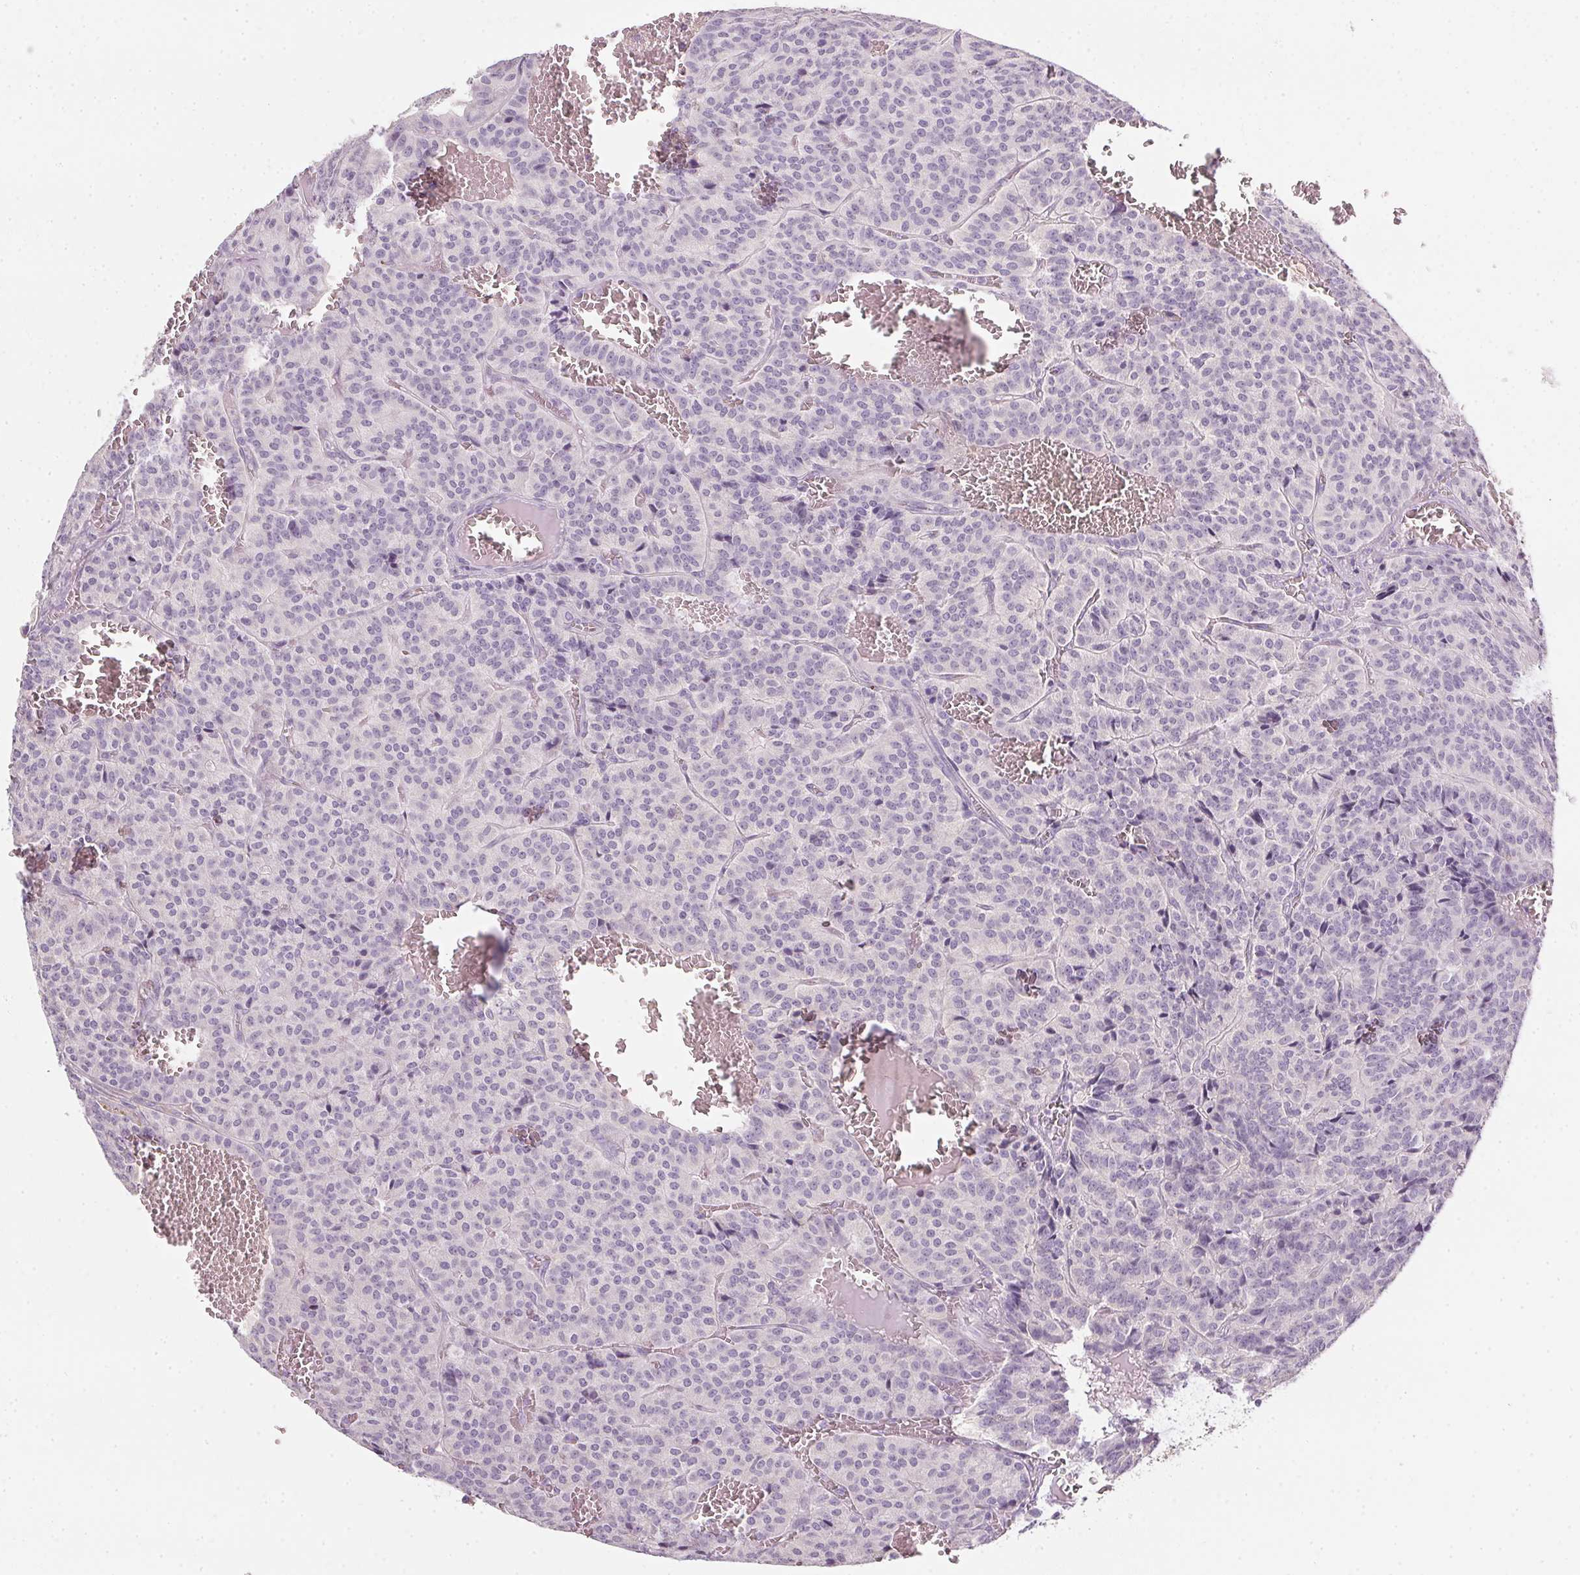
{"staining": {"intensity": "negative", "quantity": "none", "location": "none"}, "tissue": "carcinoid", "cell_type": "Tumor cells", "image_type": "cancer", "snomed": [{"axis": "morphology", "description": "Carcinoid, malignant, NOS"}, {"axis": "topography", "description": "Lung"}], "caption": "This photomicrograph is of malignant carcinoid stained with IHC to label a protein in brown with the nuclei are counter-stained blue. There is no positivity in tumor cells. (IHC, brightfield microscopy, high magnification).", "gene": "TMEM72", "patient": {"sex": "male", "age": 70}}